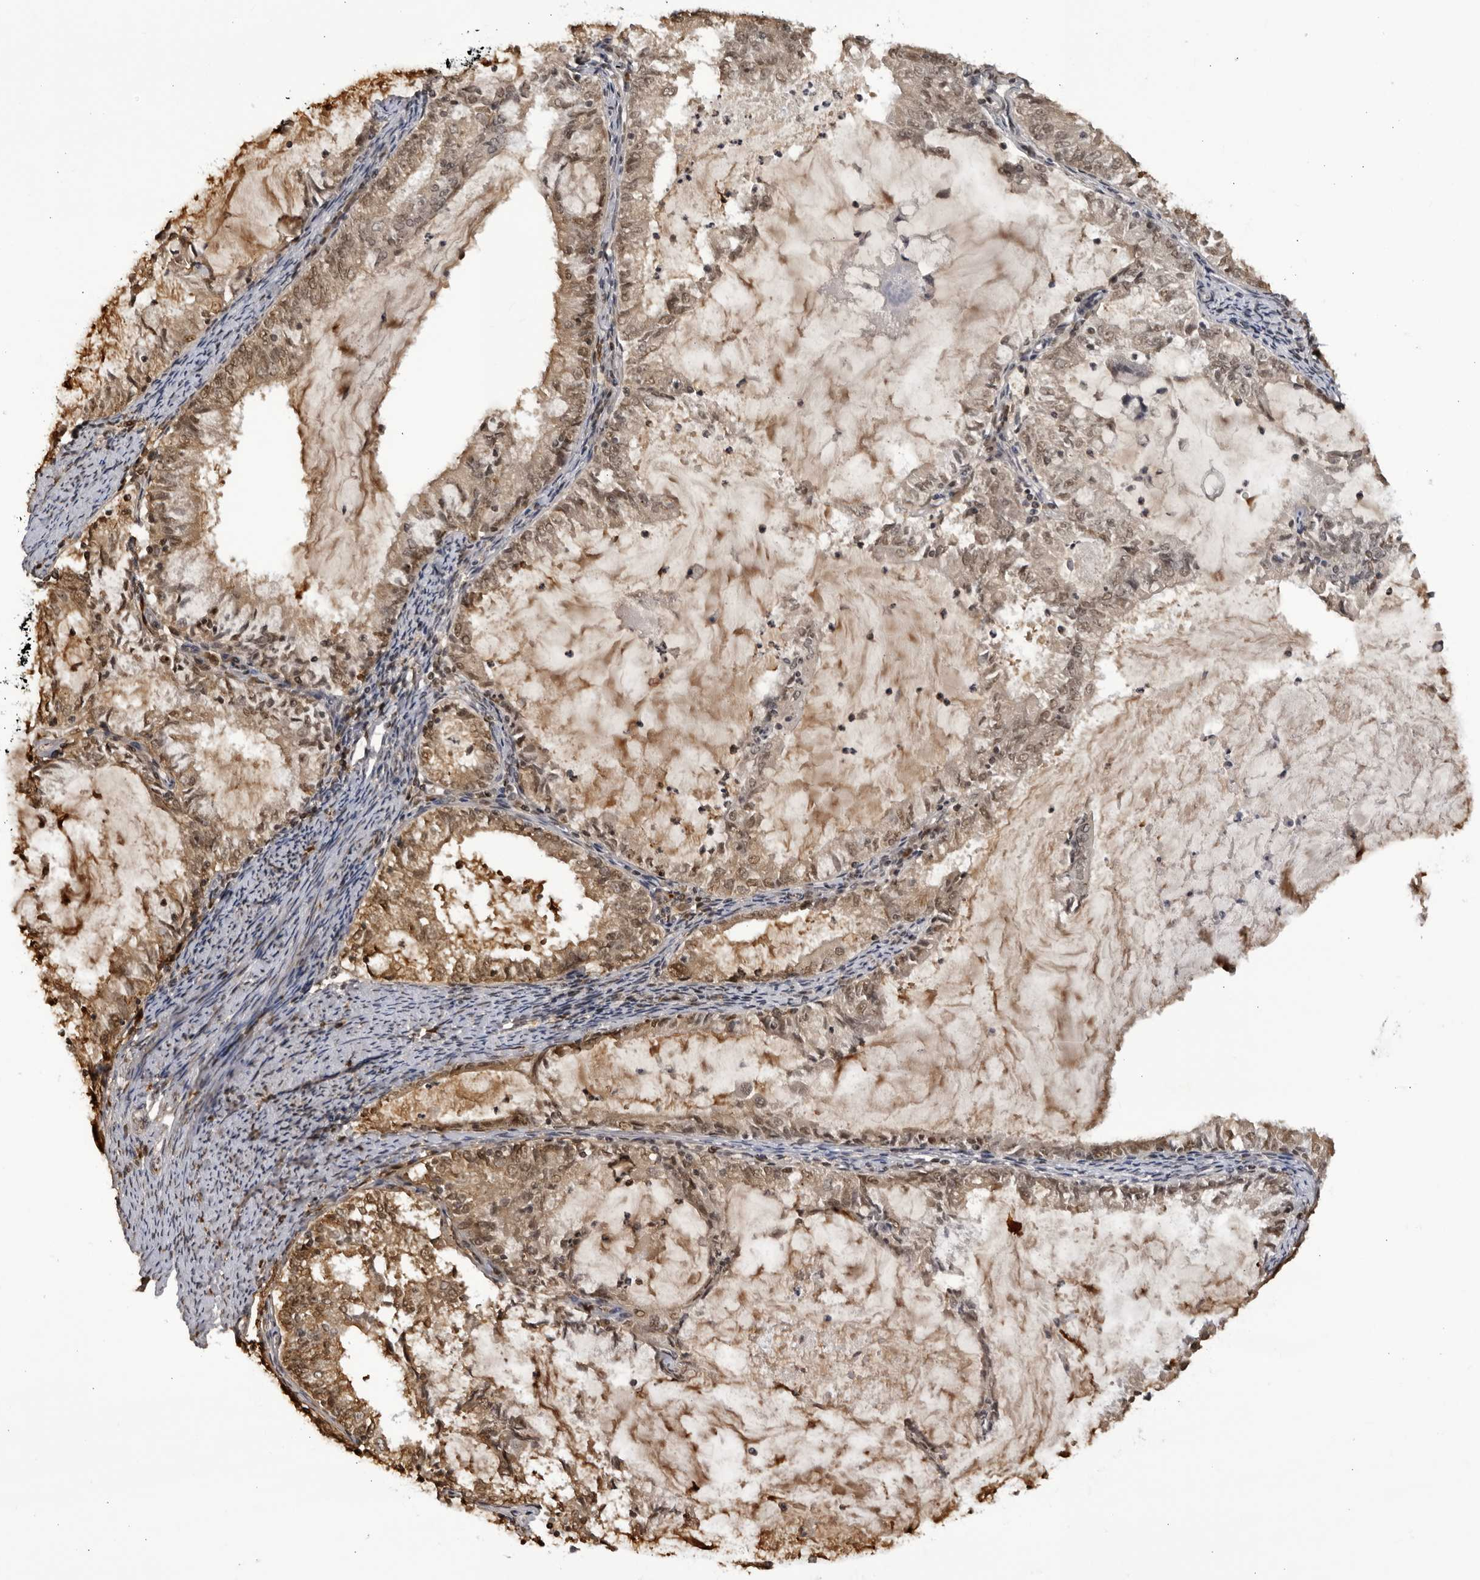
{"staining": {"intensity": "weak", "quantity": ">75%", "location": "cytoplasmic/membranous,nuclear"}, "tissue": "endometrial cancer", "cell_type": "Tumor cells", "image_type": "cancer", "snomed": [{"axis": "morphology", "description": "Adenocarcinoma, NOS"}, {"axis": "topography", "description": "Endometrium"}], "caption": "Weak cytoplasmic/membranous and nuclear protein expression is present in about >75% of tumor cells in adenocarcinoma (endometrial).", "gene": "RASGEF1C", "patient": {"sex": "female", "age": 57}}